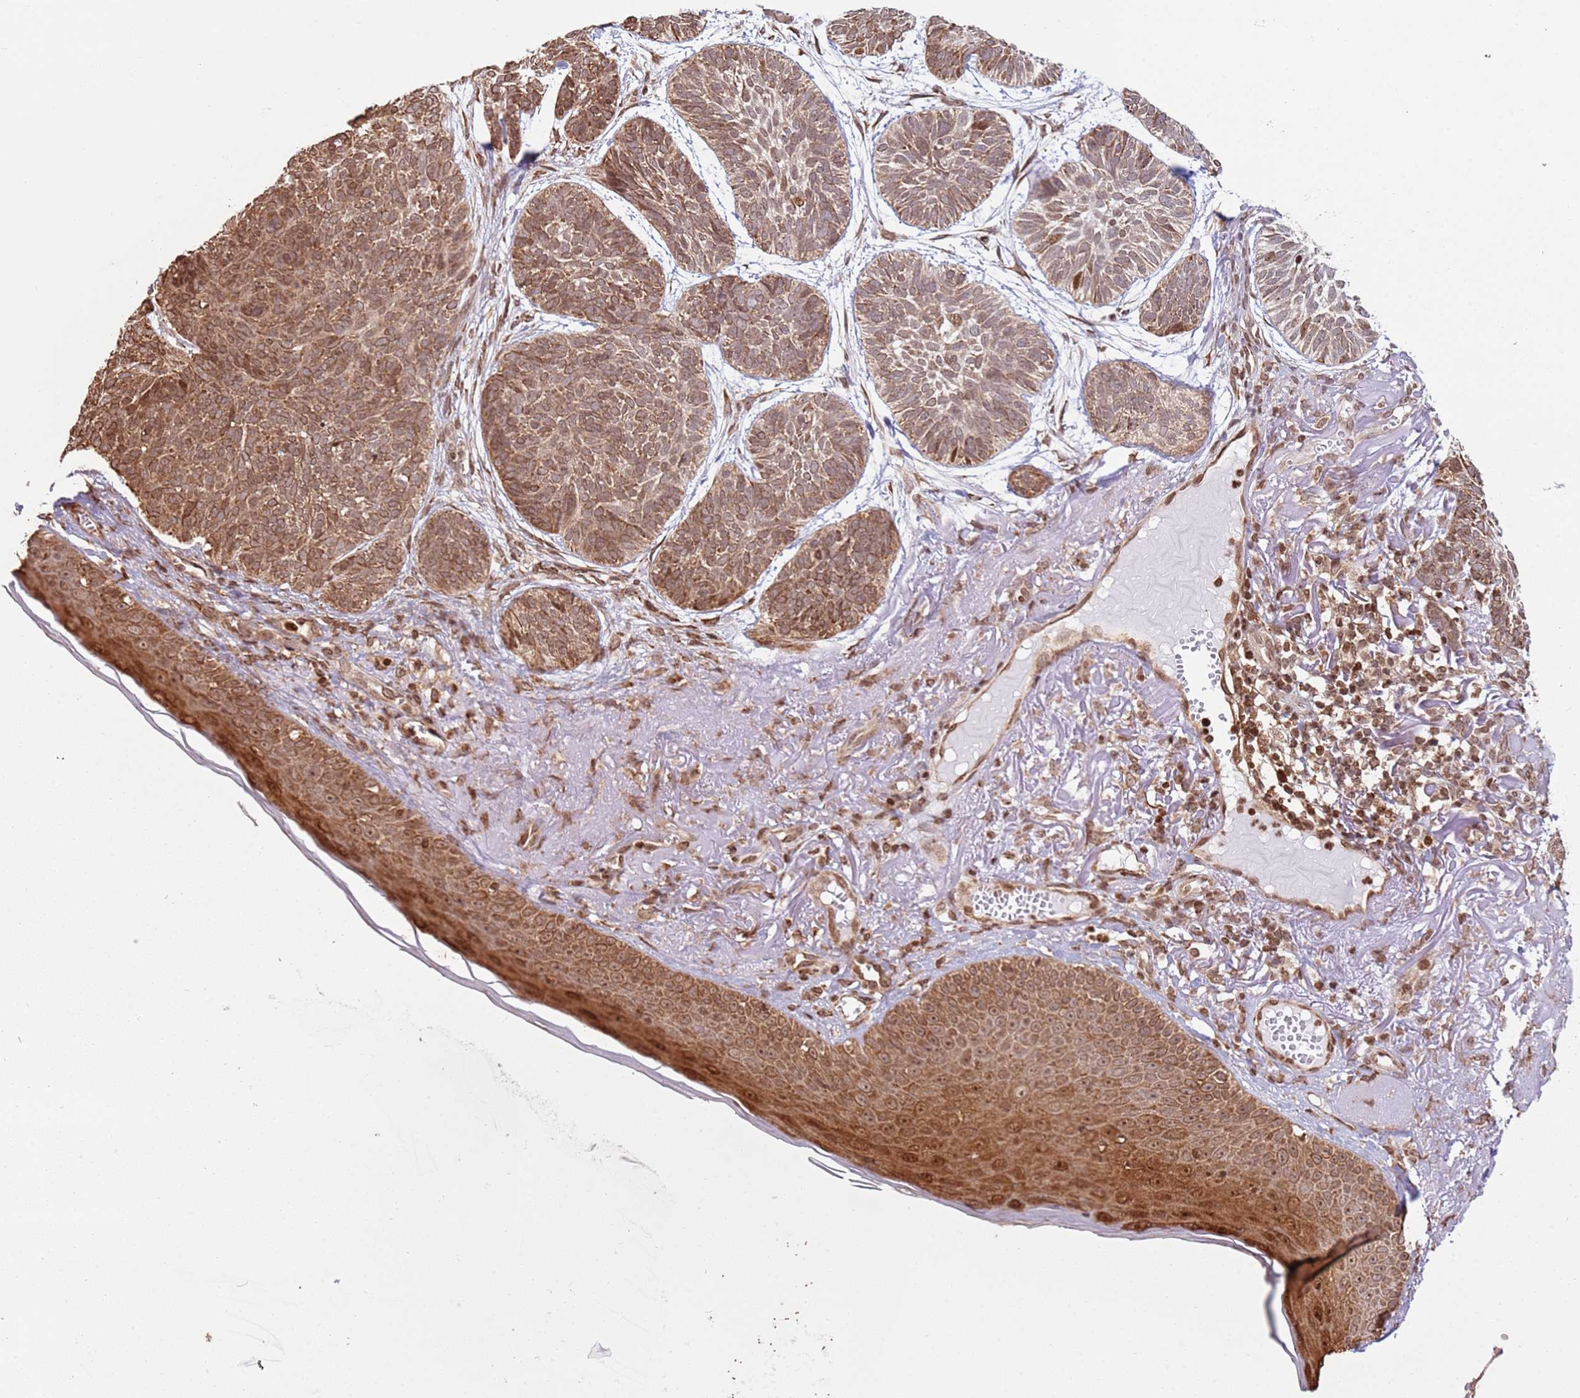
{"staining": {"intensity": "moderate", "quantity": ">75%", "location": "cytoplasmic/membranous"}, "tissue": "skin cancer", "cell_type": "Tumor cells", "image_type": "cancer", "snomed": [{"axis": "morphology", "description": "Normal tissue, NOS"}, {"axis": "morphology", "description": "Basal cell carcinoma"}, {"axis": "topography", "description": "Skin"}], "caption": "The micrograph reveals staining of basal cell carcinoma (skin), revealing moderate cytoplasmic/membranous protein expression (brown color) within tumor cells.", "gene": "SCAF1", "patient": {"sex": "male", "age": 66}}